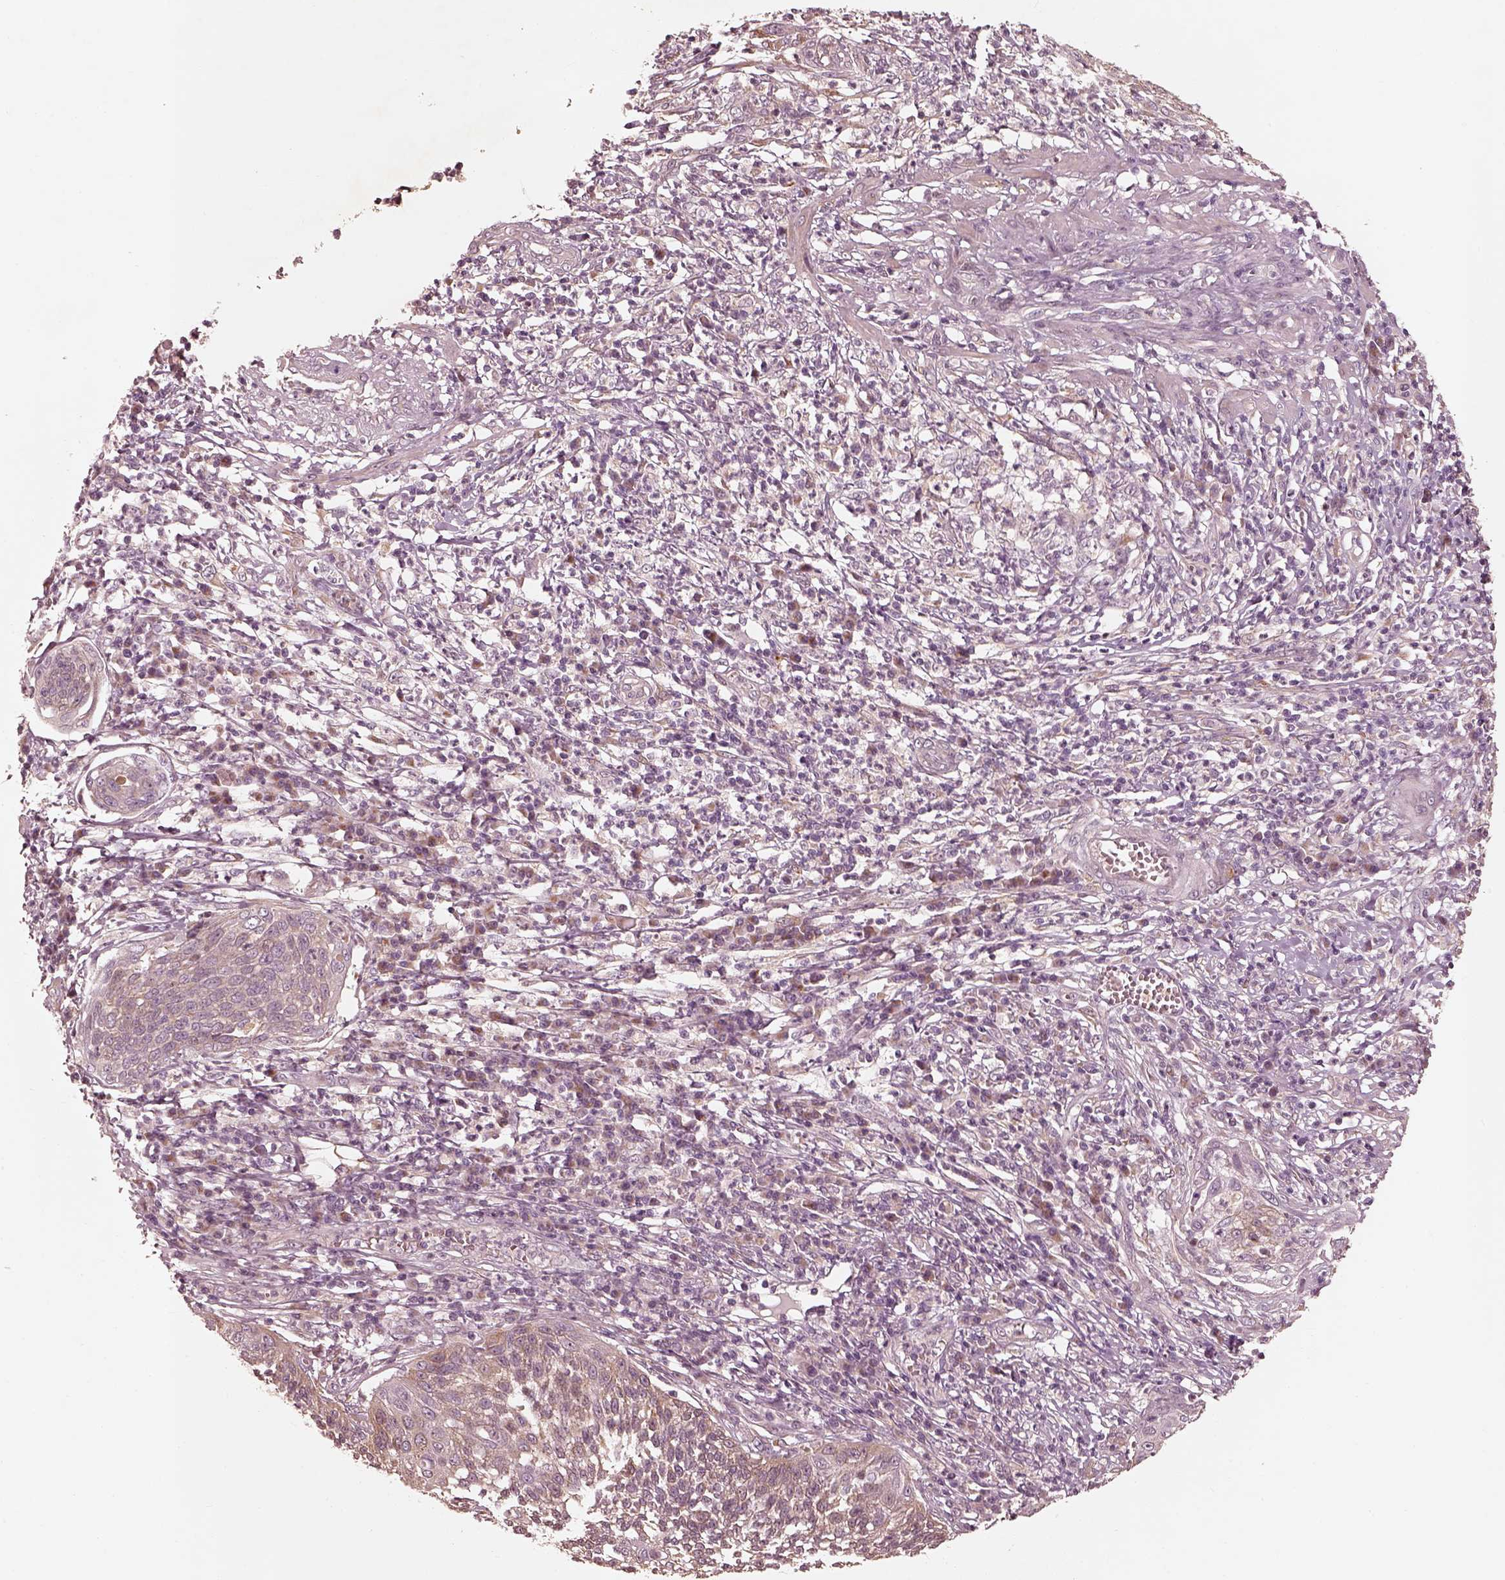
{"staining": {"intensity": "moderate", "quantity": ">75%", "location": "cytoplasmic/membranous"}, "tissue": "cervical cancer", "cell_type": "Tumor cells", "image_type": "cancer", "snomed": [{"axis": "morphology", "description": "Squamous cell carcinoma, NOS"}, {"axis": "topography", "description": "Cervix"}], "caption": "This photomicrograph demonstrates cervical squamous cell carcinoma stained with IHC to label a protein in brown. The cytoplasmic/membranous of tumor cells show moderate positivity for the protein. Nuclei are counter-stained blue.", "gene": "WLS", "patient": {"sex": "female", "age": 34}}